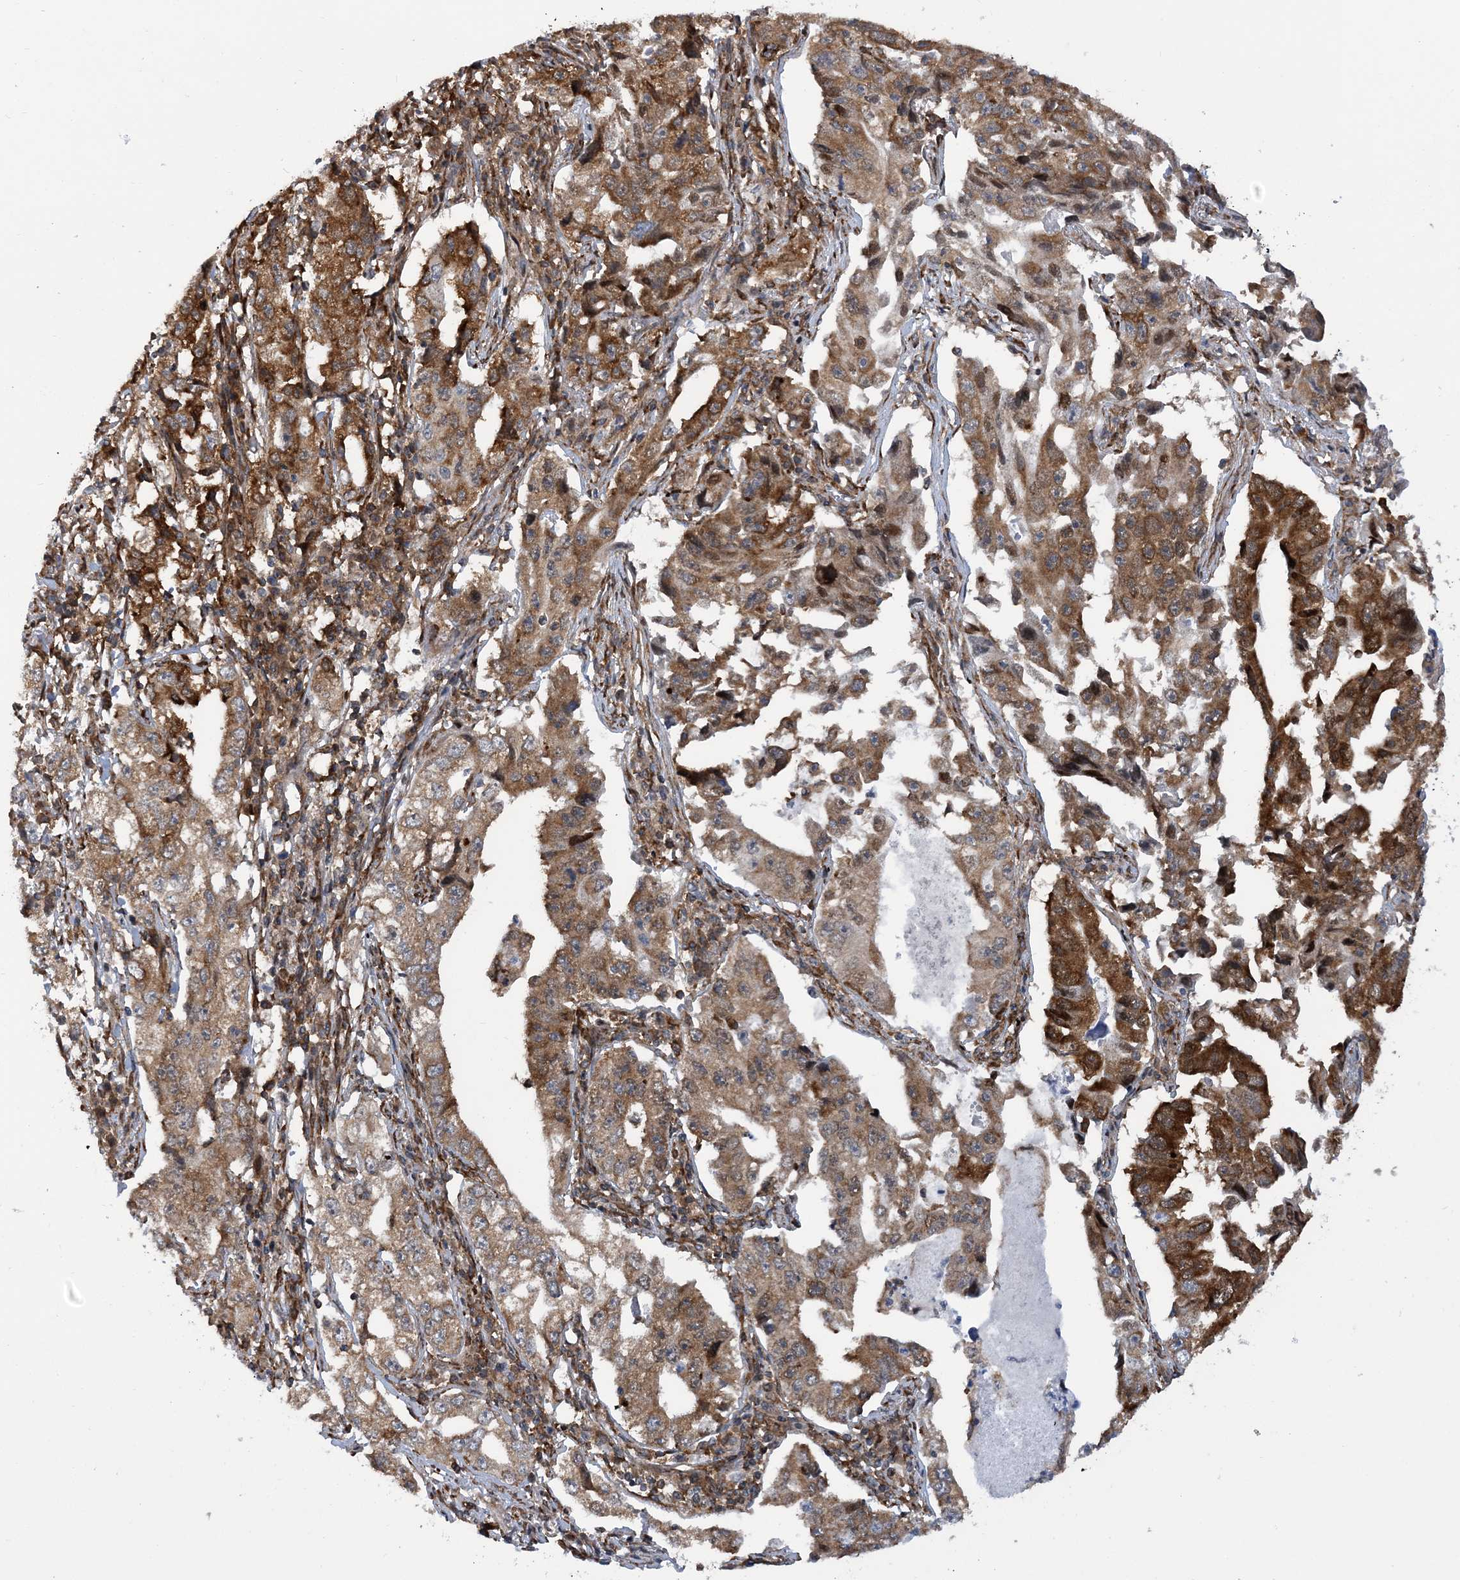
{"staining": {"intensity": "strong", "quantity": ">75%", "location": "cytoplasmic/membranous"}, "tissue": "lung cancer", "cell_type": "Tumor cells", "image_type": "cancer", "snomed": [{"axis": "morphology", "description": "Adenocarcinoma, NOS"}, {"axis": "topography", "description": "Lung"}], "caption": "A high amount of strong cytoplasmic/membranous staining is appreciated in approximately >75% of tumor cells in adenocarcinoma (lung) tissue.", "gene": "PHF1", "patient": {"sex": "female", "age": 51}}